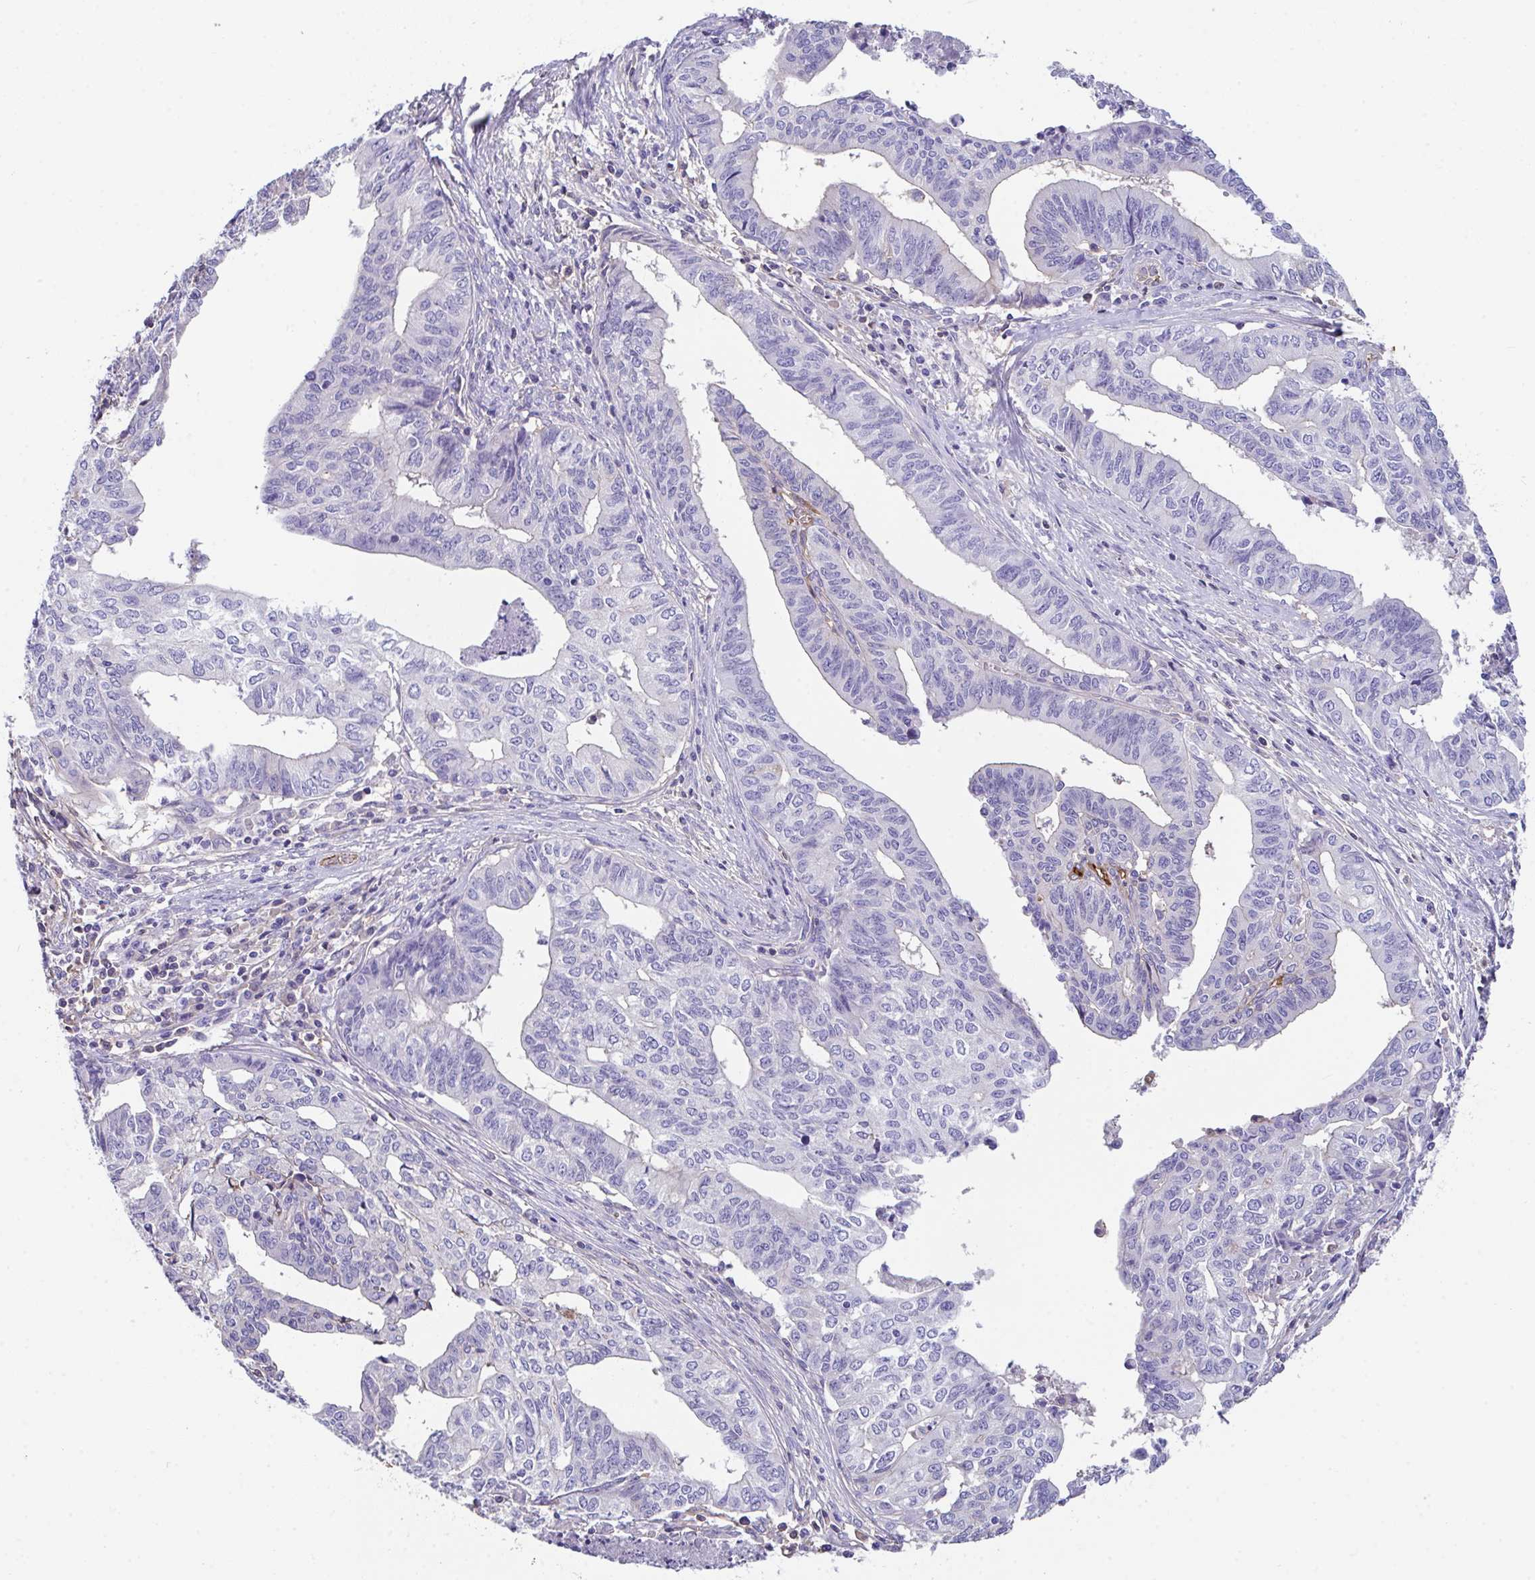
{"staining": {"intensity": "negative", "quantity": "none", "location": "none"}, "tissue": "endometrial cancer", "cell_type": "Tumor cells", "image_type": "cancer", "snomed": [{"axis": "morphology", "description": "Adenocarcinoma, NOS"}, {"axis": "topography", "description": "Endometrium"}], "caption": "Human endometrial adenocarcinoma stained for a protein using immunohistochemistry (IHC) reveals no positivity in tumor cells.", "gene": "ZNF813", "patient": {"sex": "female", "age": 65}}